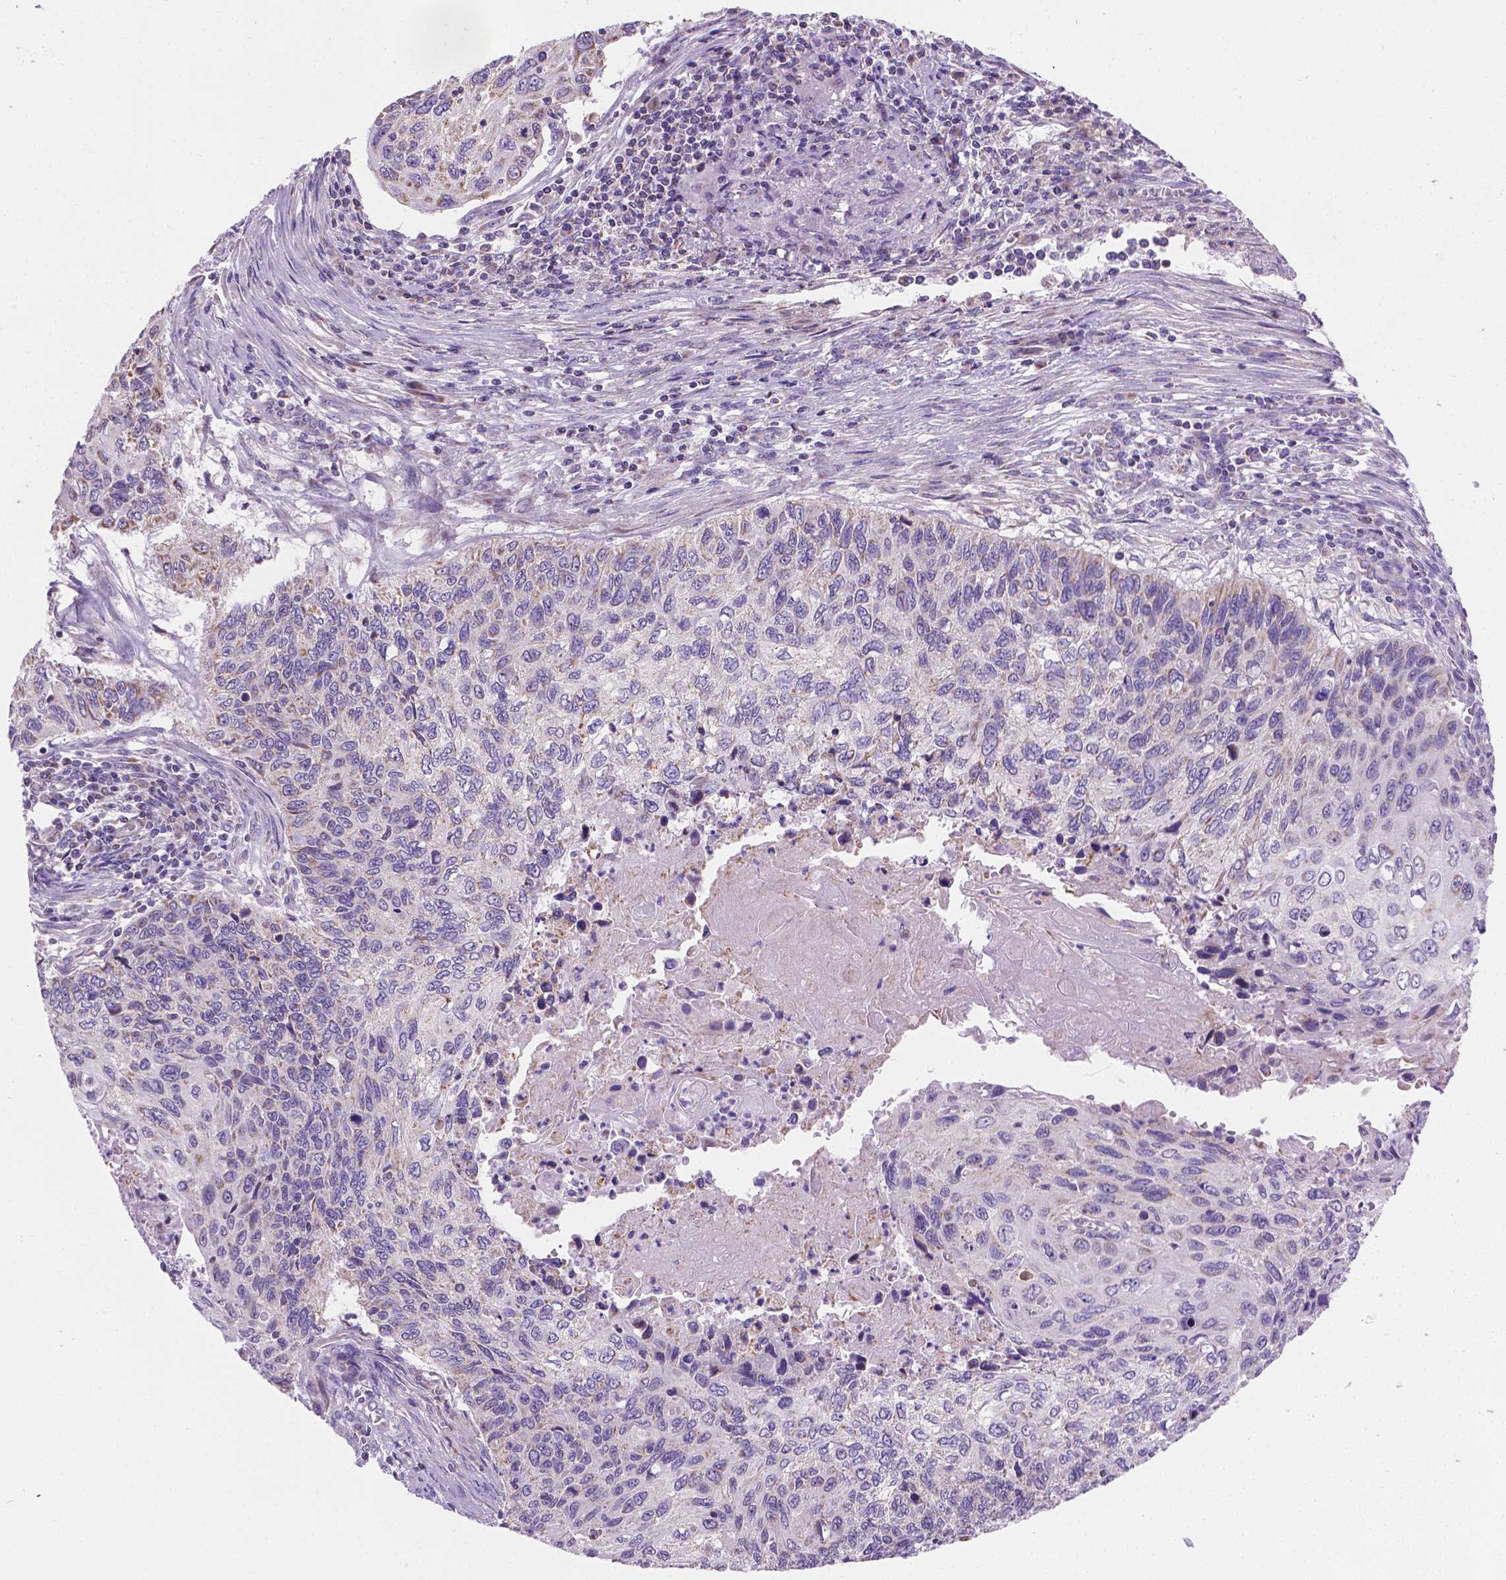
{"staining": {"intensity": "negative", "quantity": "none", "location": "none"}, "tissue": "cervical cancer", "cell_type": "Tumor cells", "image_type": "cancer", "snomed": [{"axis": "morphology", "description": "Squamous cell carcinoma, NOS"}, {"axis": "topography", "description": "Cervix"}], "caption": "This is a micrograph of immunohistochemistry (IHC) staining of squamous cell carcinoma (cervical), which shows no positivity in tumor cells. (Brightfield microscopy of DAB (3,3'-diaminobenzidine) IHC at high magnification).", "gene": "CSPG5", "patient": {"sex": "female", "age": 70}}